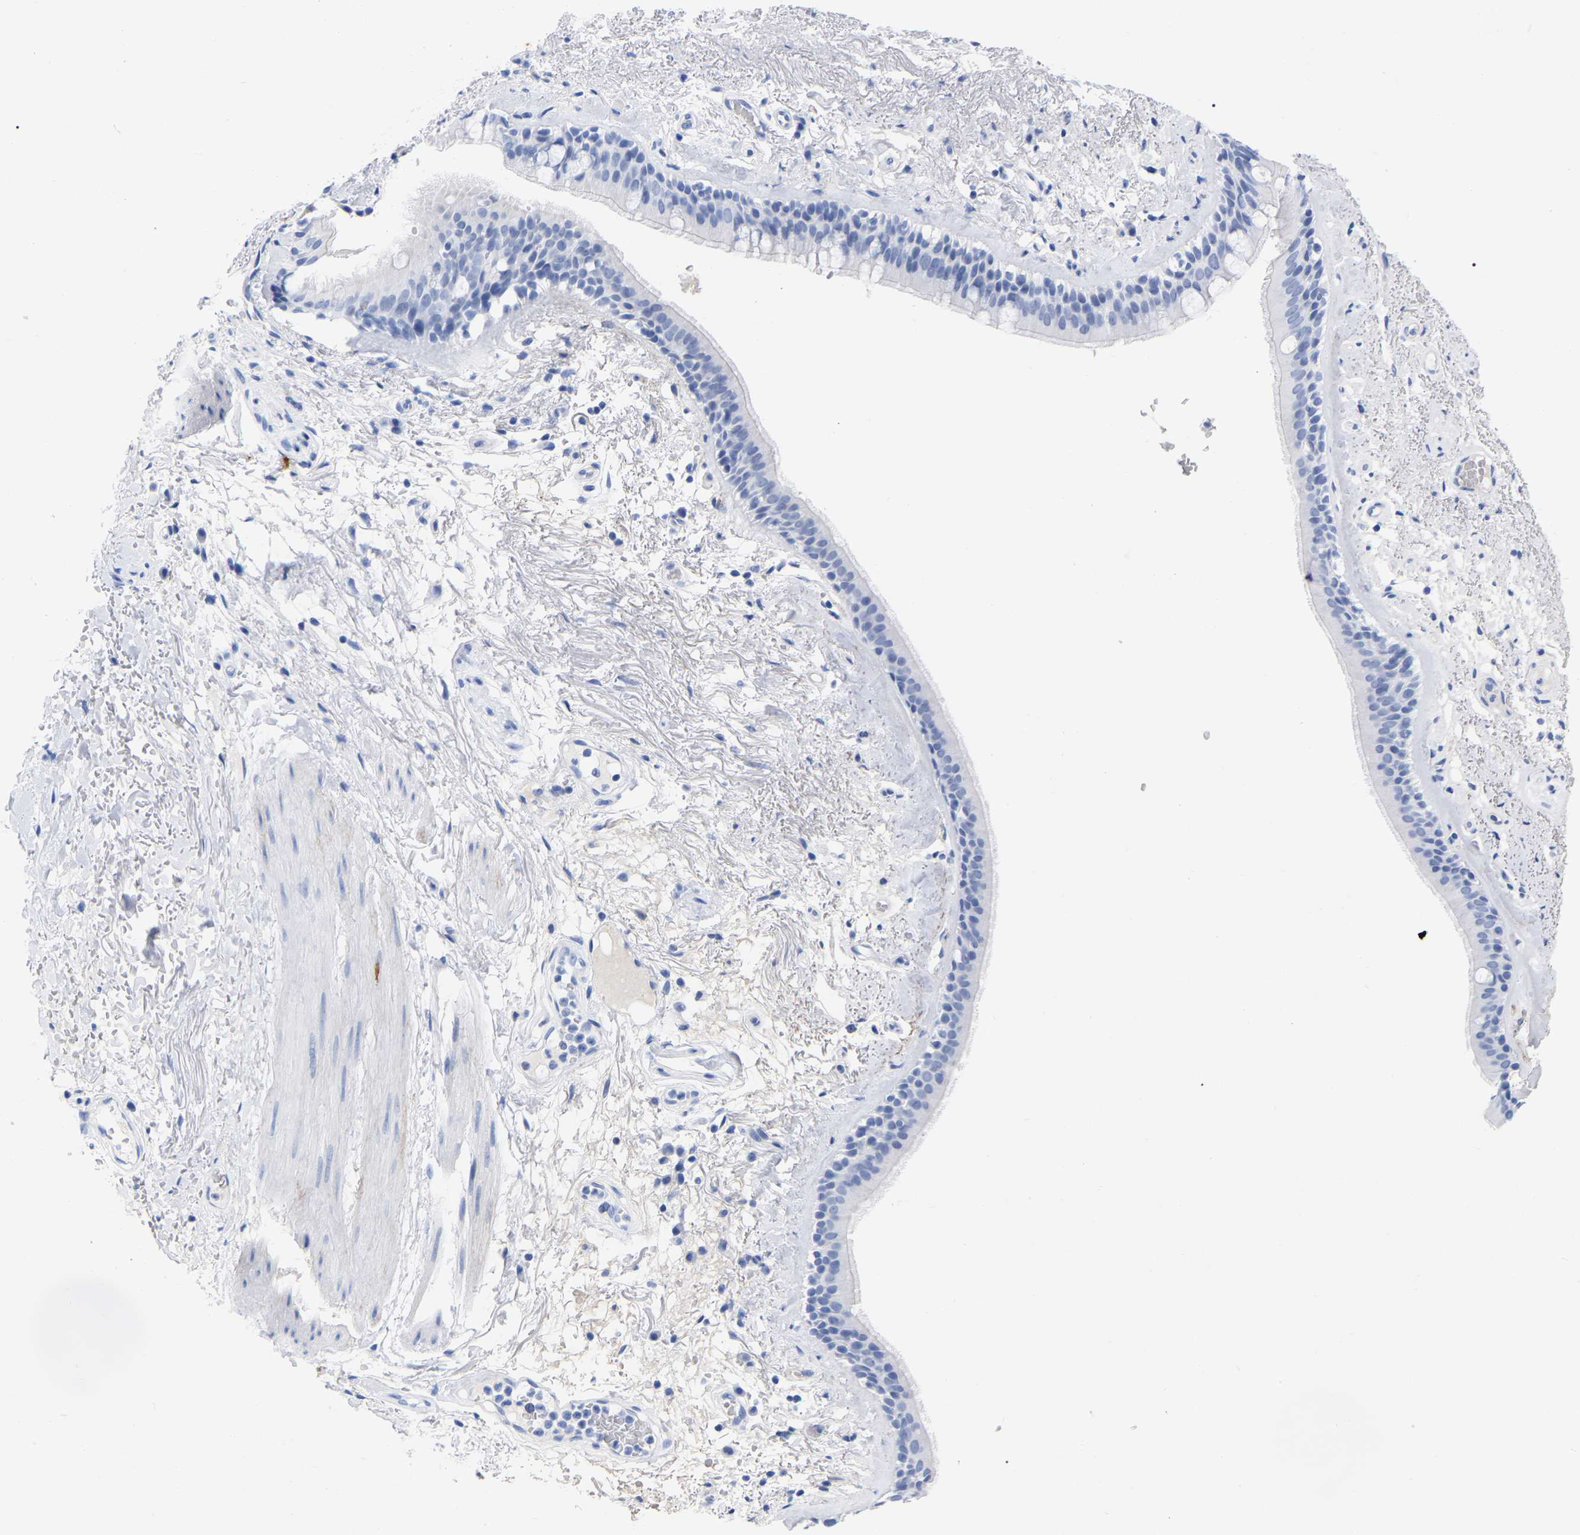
{"staining": {"intensity": "negative", "quantity": "none", "location": "none"}, "tissue": "bronchus", "cell_type": "Respiratory epithelial cells", "image_type": "normal", "snomed": [{"axis": "morphology", "description": "Normal tissue, NOS"}, {"axis": "topography", "description": "Cartilage tissue"}], "caption": "This photomicrograph is of normal bronchus stained with immunohistochemistry to label a protein in brown with the nuclei are counter-stained blue. There is no staining in respiratory epithelial cells.", "gene": "HAPLN1", "patient": {"sex": "female", "age": 63}}